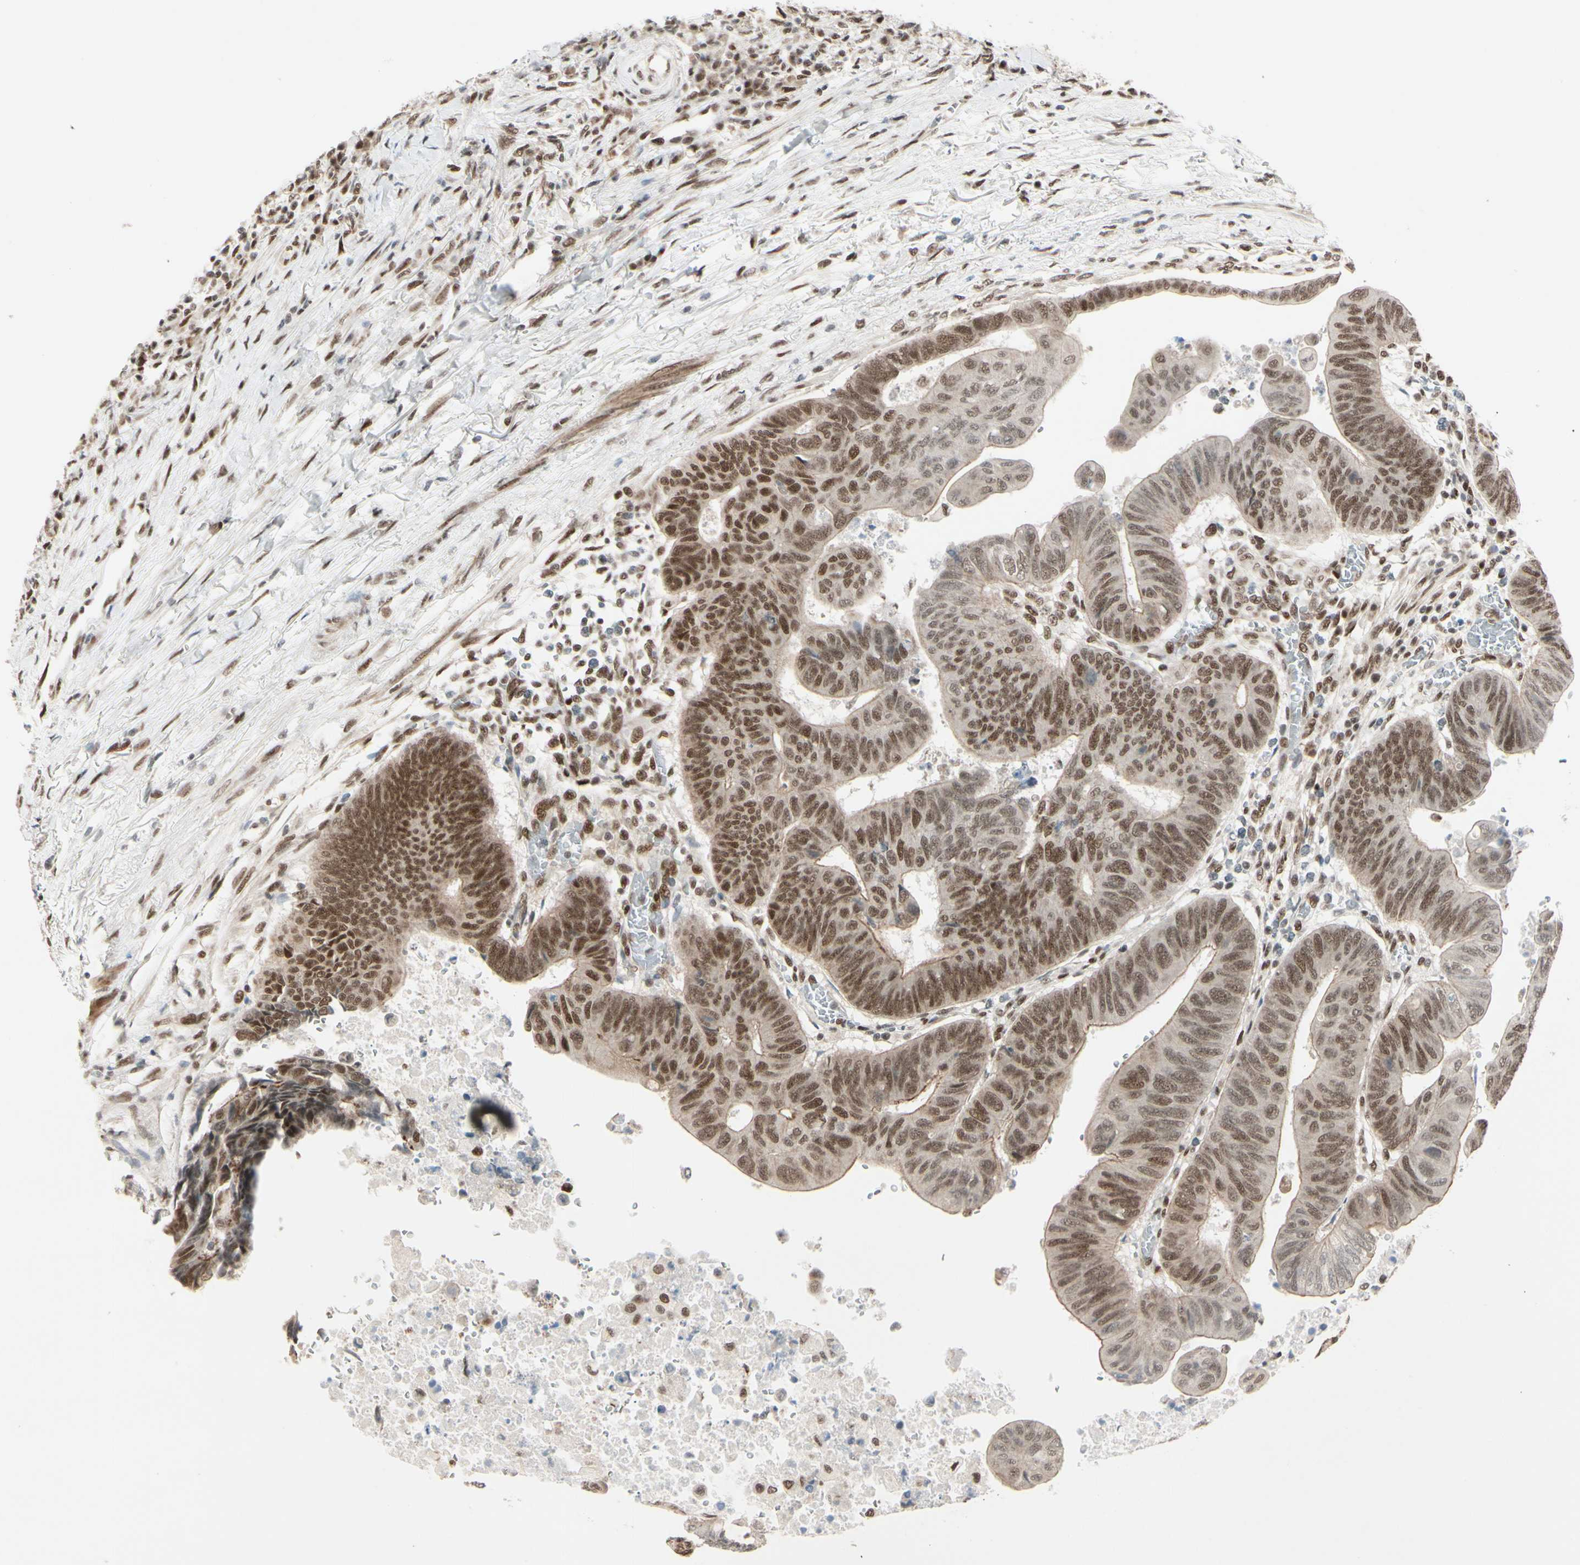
{"staining": {"intensity": "moderate", "quantity": ">75%", "location": "nuclear"}, "tissue": "colorectal cancer", "cell_type": "Tumor cells", "image_type": "cancer", "snomed": [{"axis": "morphology", "description": "Normal tissue, NOS"}, {"axis": "morphology", "description": "Adenocarcinoma, NOS"}, {"axis": "topography", "description": "Rectum"}, {"axis": "topography", "description": "Peripheral nerve tissue"}], "caption": "Tumor cells demonstrate medium levels of moderate nuclear staining in approximately >75% of cells in human adenocarcinoma (colorectal). The staining was performed using DAB, with brown indicating positive protein expression. Nuclei are stained blue with hematoxylin.", "gene": "CHAMP1", "patient": {"sex": "male", "age": 92}}